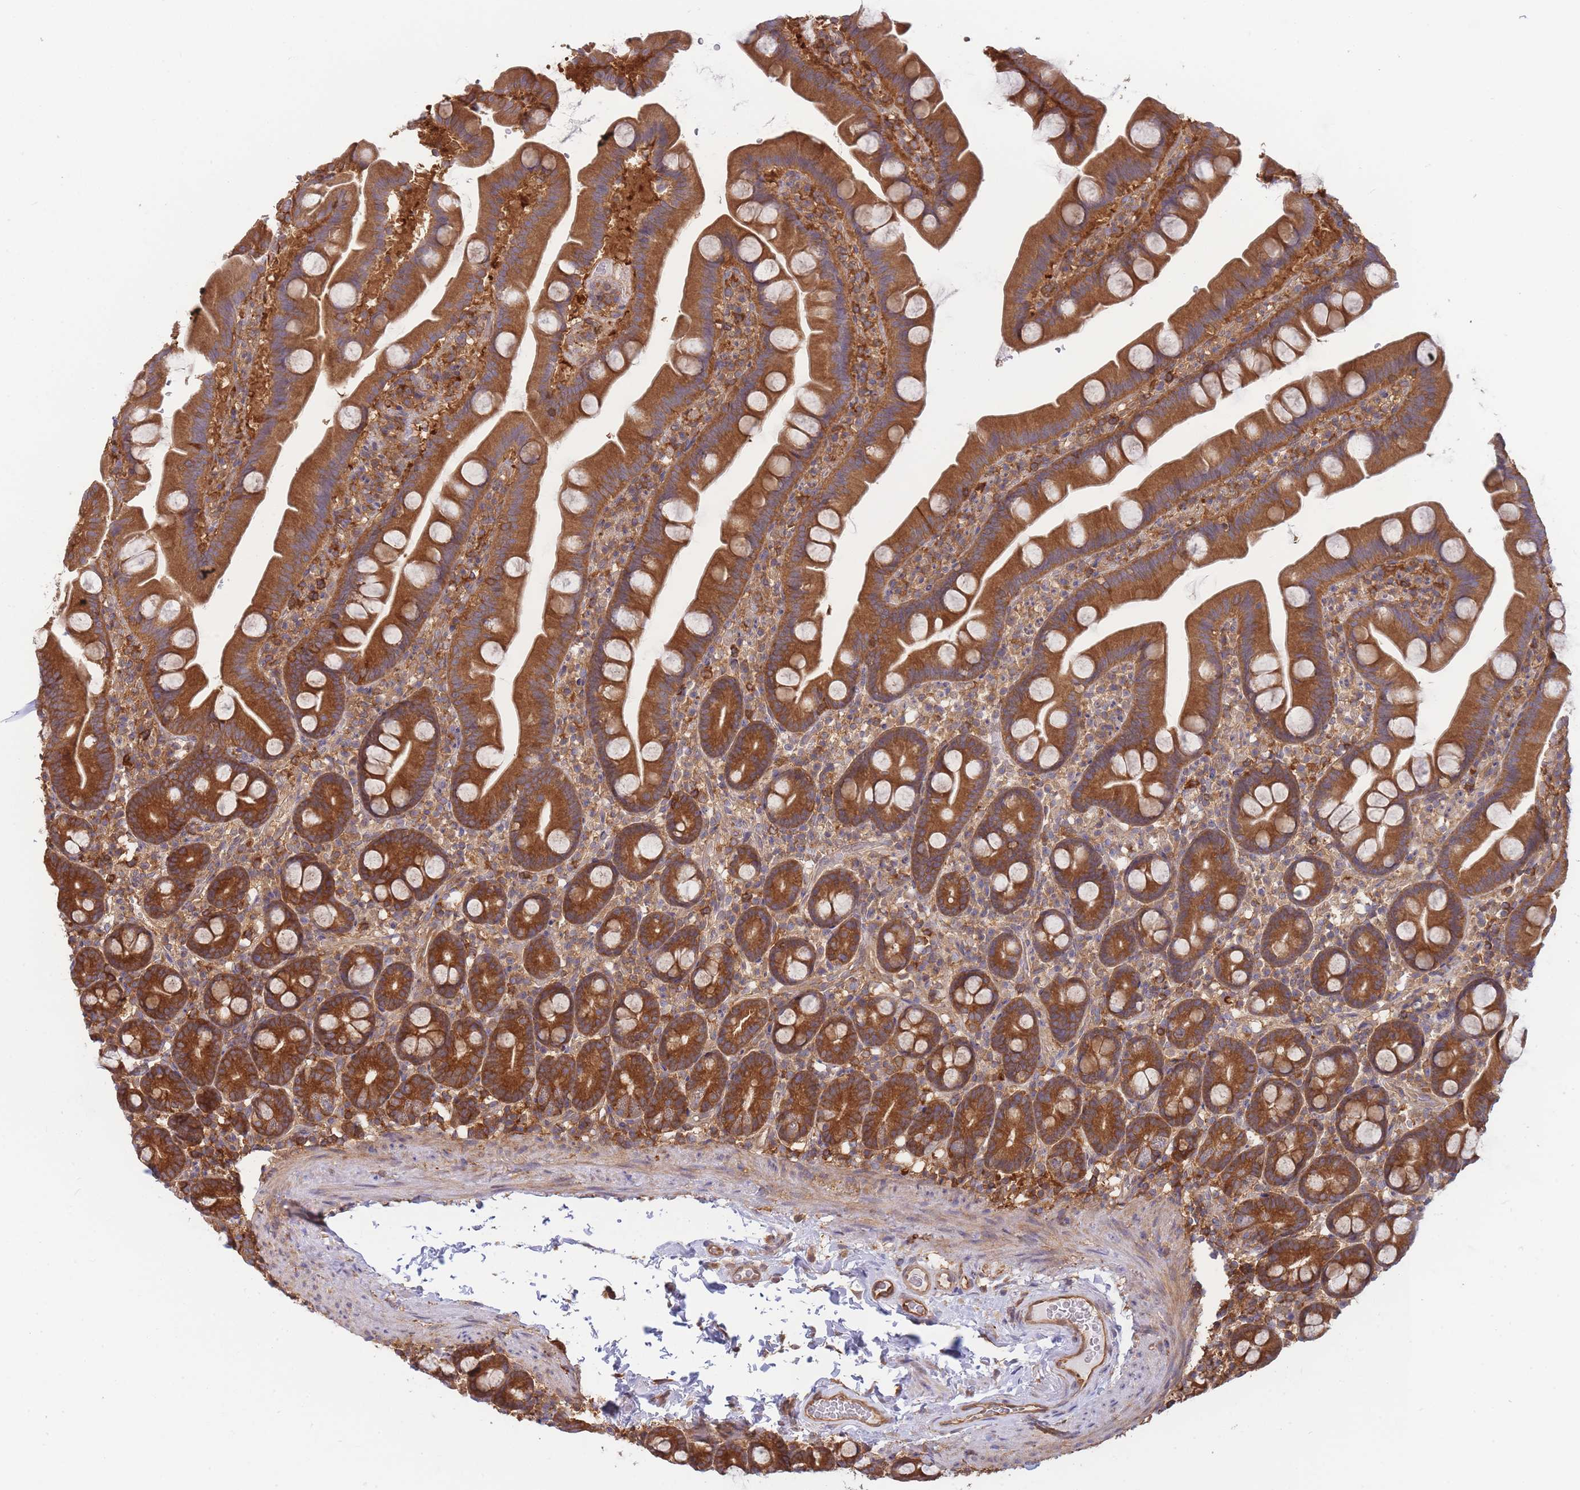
{"staining": {"intensity": "strong", "quantity": ">75%", "location": "cytoplasmic/membranous"}, "tissue": "small intestine", "cell_type": "Glandular cells", "image_type": "normal", "snomed": [{"axis": "morphology", "description": "Normal tissue, NOS"}, {"axis": "topography", "description": "Small intestine"}], "caption": "This micrograph demonstrates IHC staining of normal human small intestine, with high strong cytoplasmic/membranous positivity in about >75% of glandular cells.", "gene": "SLC4A9", "patient": {"sex": "female", "age": 68}}